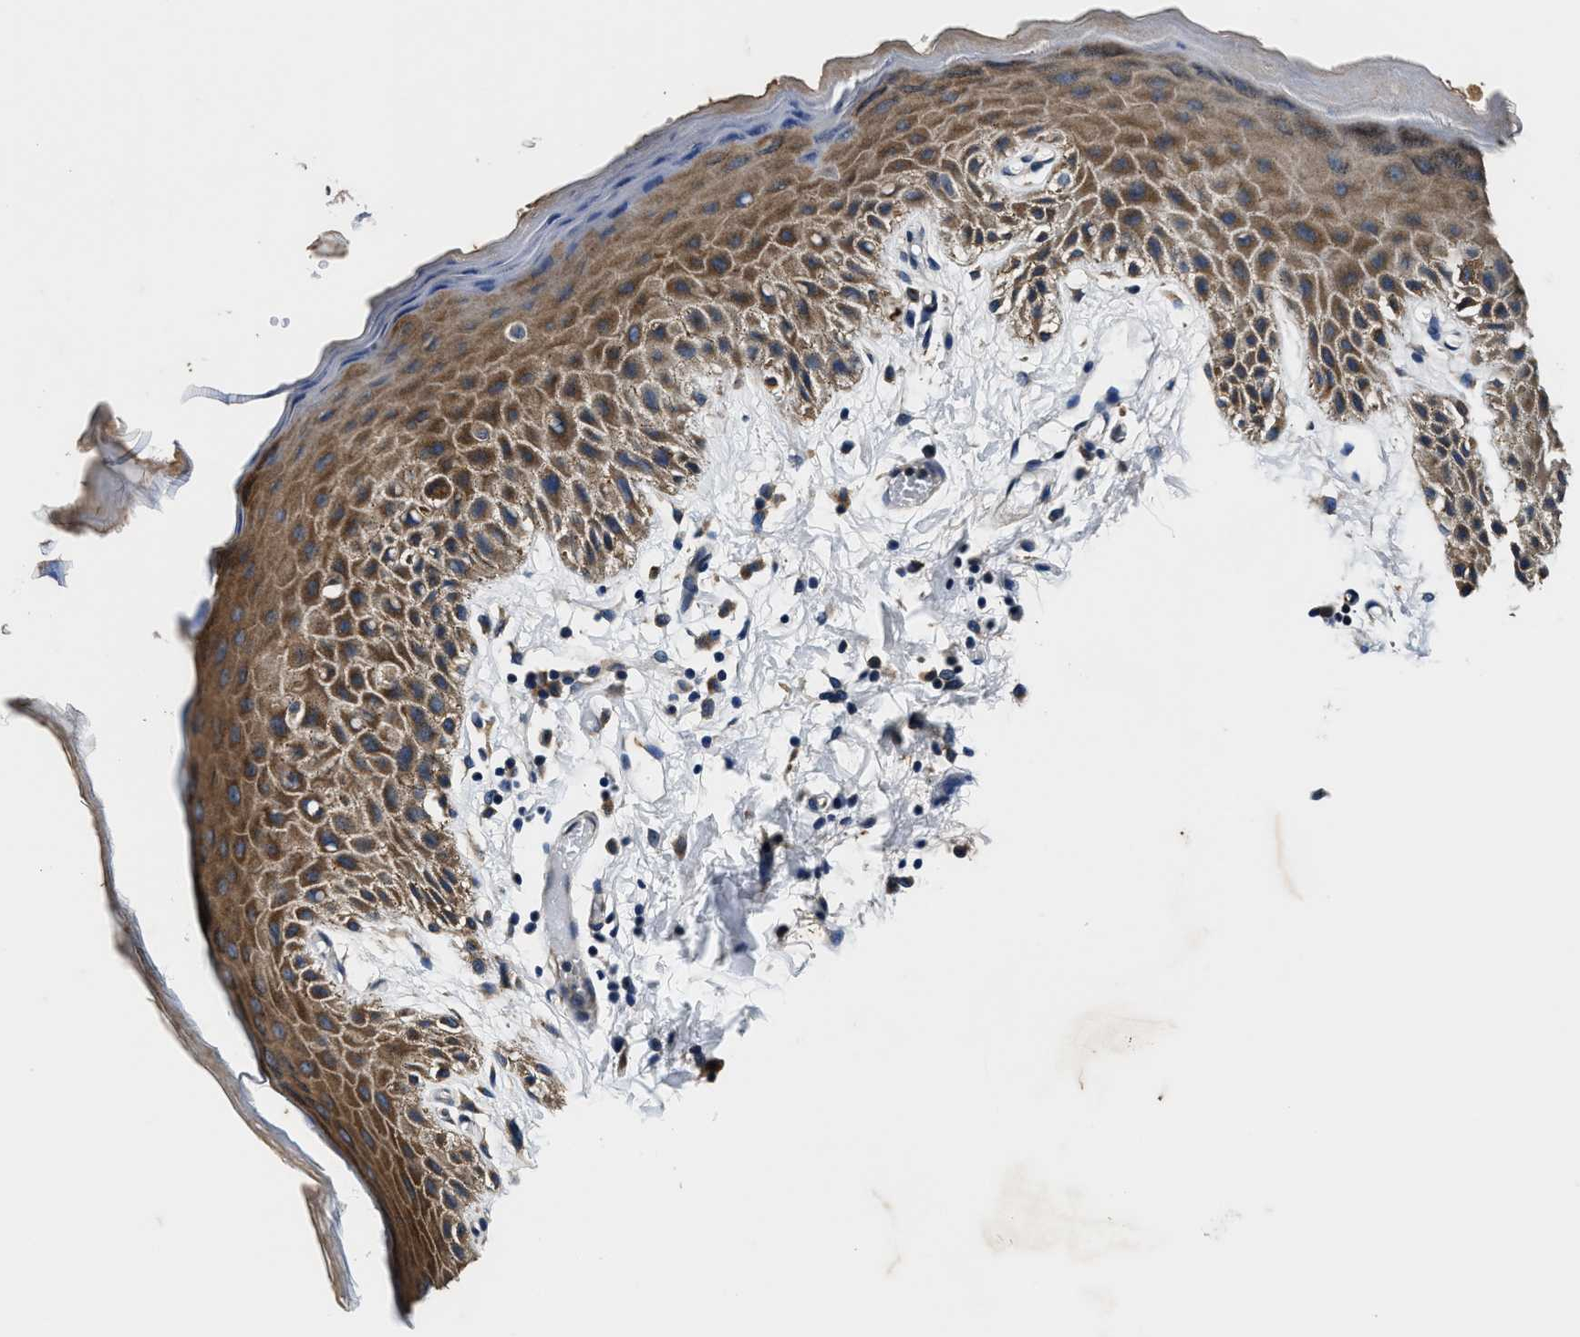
{"staining": {"intensity": "moderate", "quantity": ">75%", "location": "cytoplasmic/membranous"}, "tissue": "skin", "cell_type": "Epidermal cells", "image_type": "normal", "snomed": [{"axis": "morphology", "description": "Normal tissue, NOS"}, {"axis": "topography", "description": "Anal"}], "caption": "Skin stained with DAB immunohistochemistry (IHC) reveals medium levels of moderate cytoplasmic/membranous staining in about >75% of epidermal cells. The protein of interest is stained brown, and the nuclei are stained in blue (DAB IHC with brightfield microscopy, high magnification).", "gene": "PI4KB", "patient": {"sex": "male", "age": 44}}